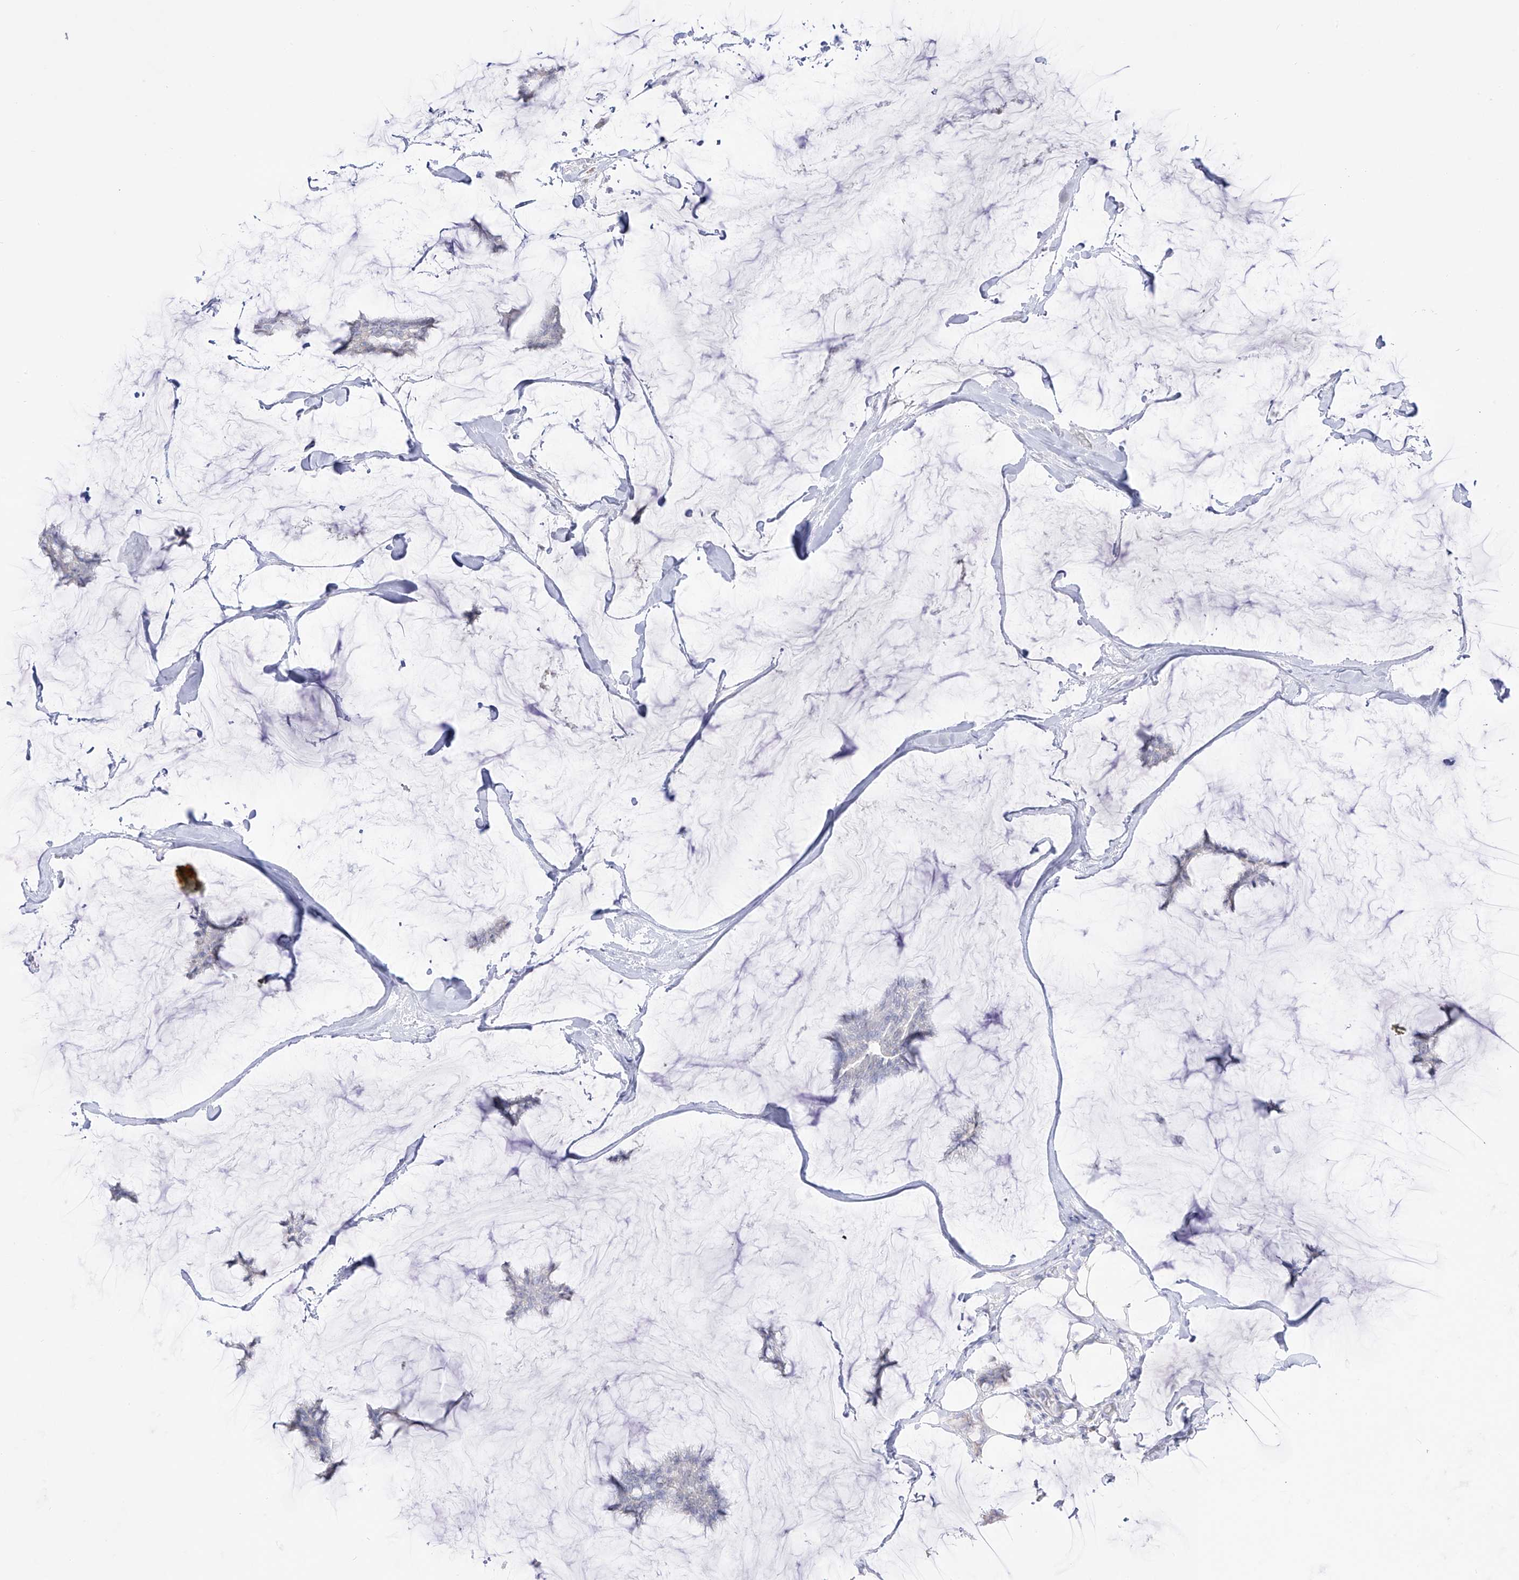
{"staining": {"intensity": "negative", "quantity": "none", "location": "none"}, "tissue": "breast cancer", "cell_type": "Tumor cells", "image_type": "cancer", "snomed": [{"axis": "morphology", "description": "Duct carcinoma"}, {"axis": "topography", "description": "Breast"}], "caption": "Immunohistochemistry histopathology image of neoplastic tissue: human breast cancer (intraductal carcinoma) stained with DAB (3,3'-diaminobenzidine) displays no significant protein expression in tumor cells.", "gene": "RCHY1", "patient": {"sex": "female", "age": 93}}